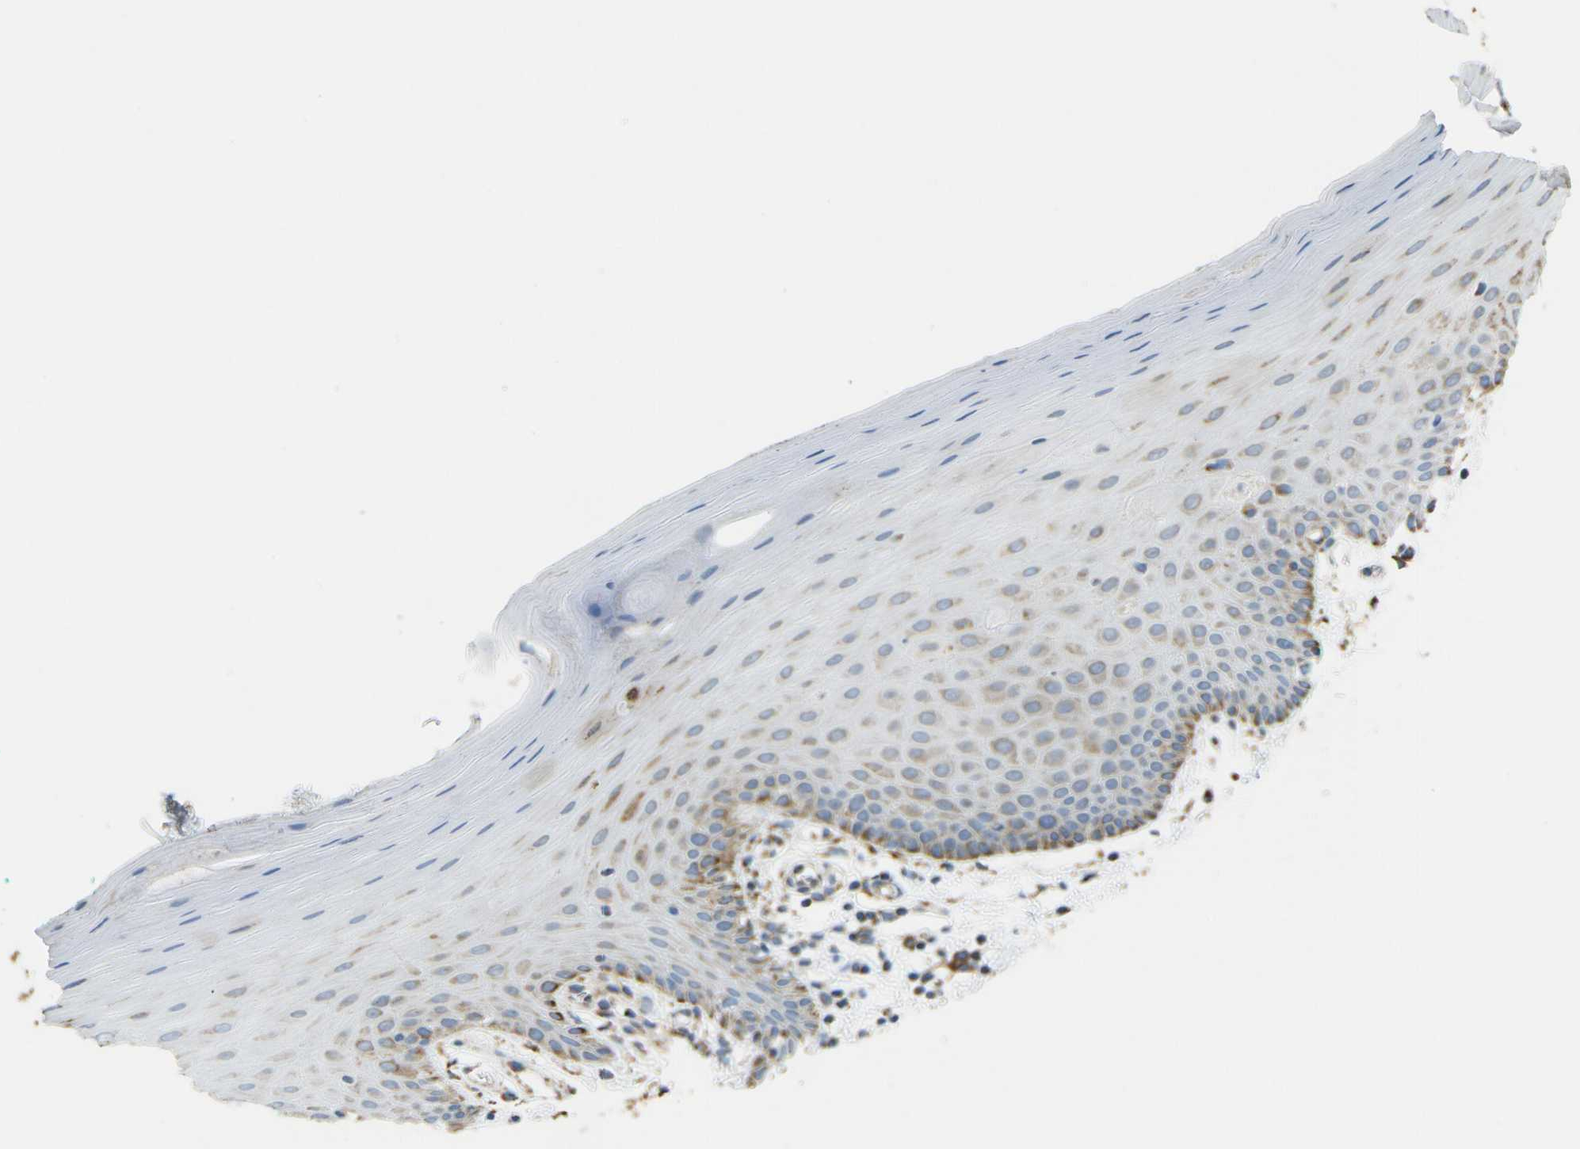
{"staining": {"intensity": "moderate", "quantity": "<25%", "location": "cytoplasmic/membranous"}, "tissue": "oral mucosa", "cell_type": "Squamous epithelial cells", "image_type": "normal", "snomed": [{"axis": "morphology", "description": "Normal tissue, NOS"}, {"axis": "topography", "description": "Skeletal muscle"}, {"axis": "topography", "description": "Oral tissue"}], "caption": "IHC of unremarkable human oral mucosa displays low levels of moderate cytoplasmic/membranous positivity in approximately <25% of squamous epithelial cells. (Brightfield microscopy of DAB IHC at high magnification).", "gene": "CYB5R1", "patient": {"sex": "male", "age": 58}}